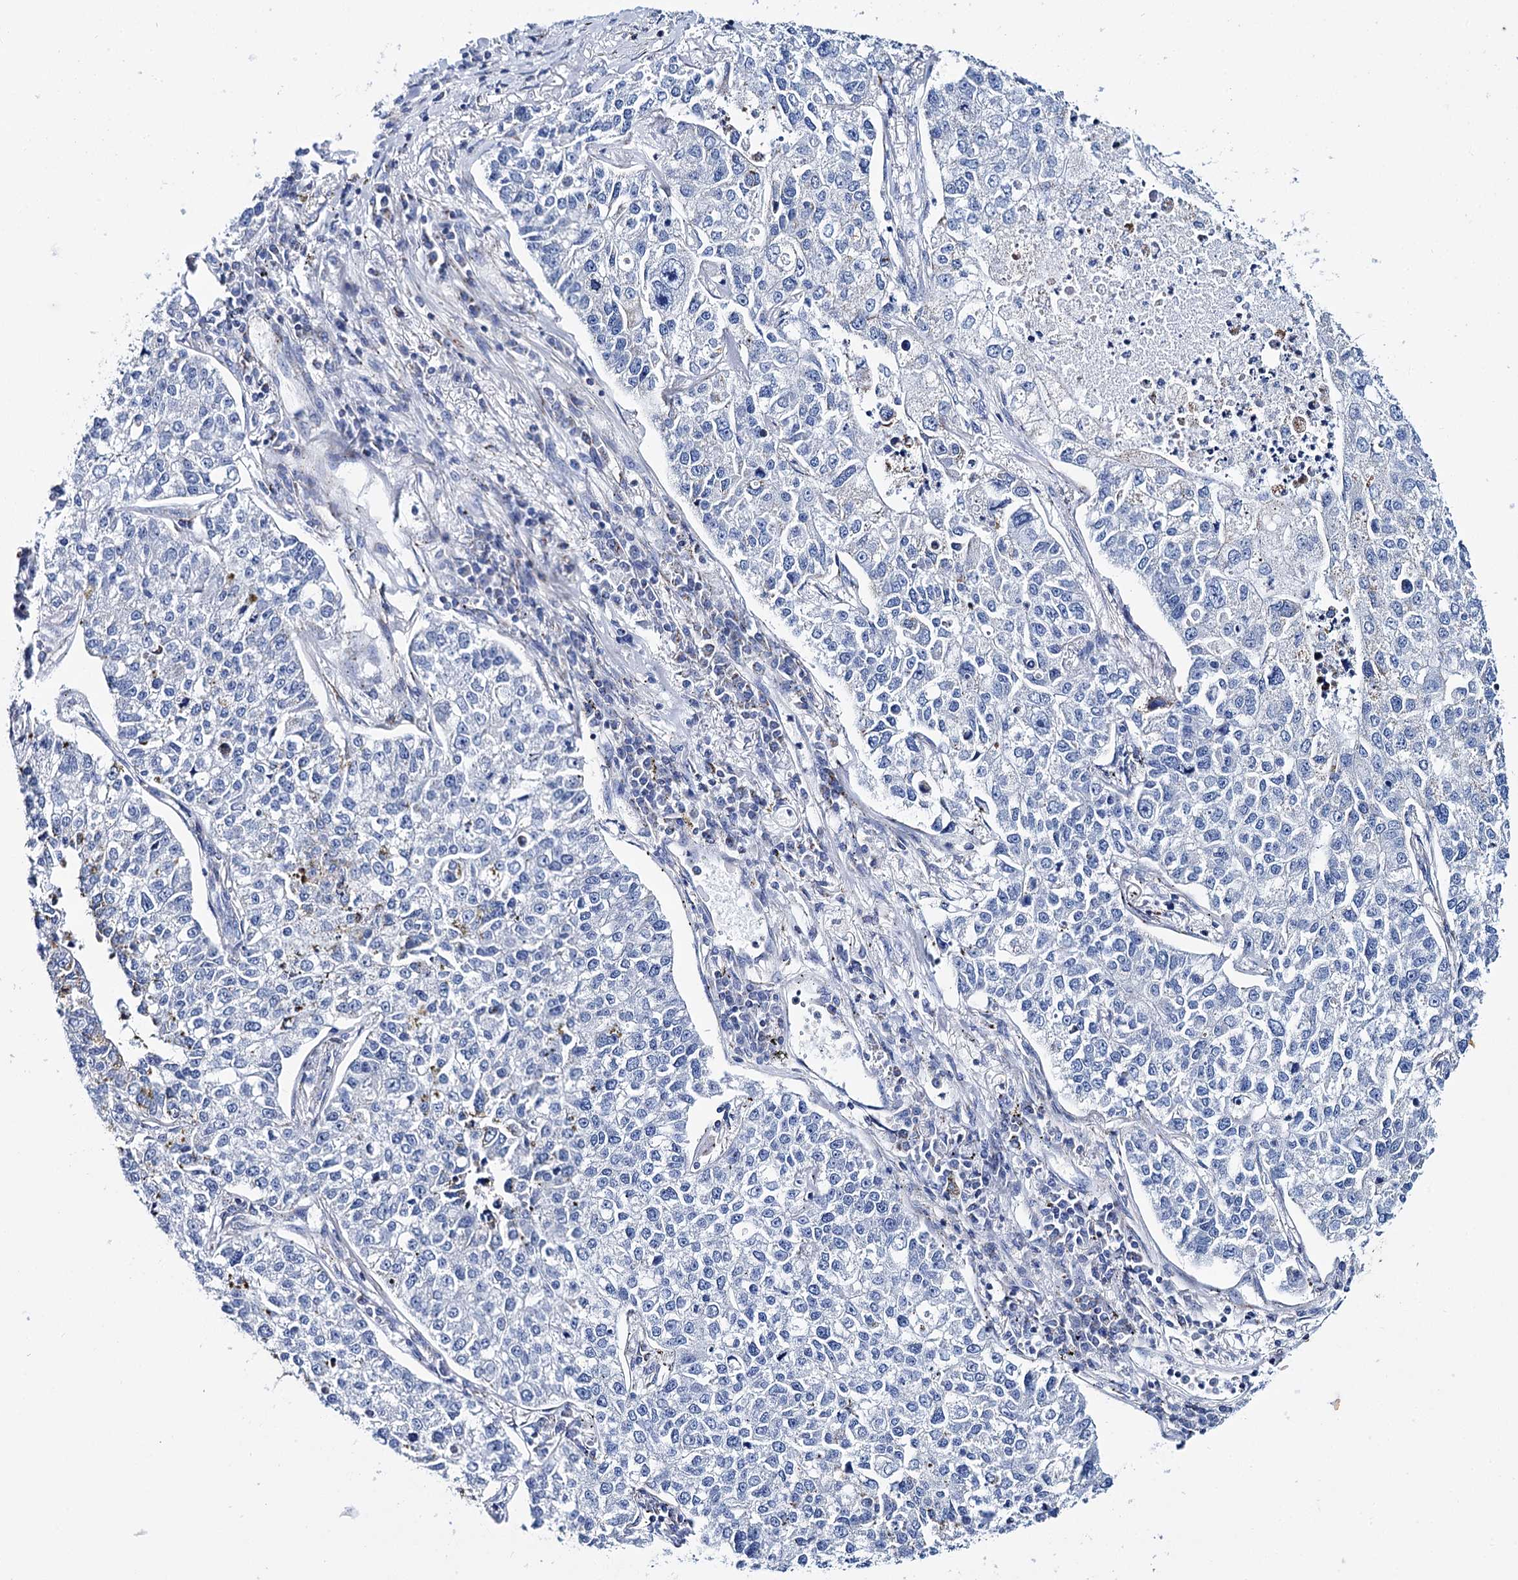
{"staining": {"intensity": "negative", "quantity": "none", "location": "none"}, "tissue": "lung cancer", "cell_type": "Tumor cells", "image_type": "cancer", "snomed": [{"axis": "morphology", "description": "Adenocarcinoma, NOS"}, {"axis": "topography", "description": "Lung"}], "caption": "Immunohistochemistry histopathology image of neoplastic tissue: human lung adenocarcinoma stained with DAB reveals no significant protein positivity in tumor cells. (DAB IHC, high magnification).", "gene": "UBASH3B", "patient": {"sex": "male", "age": 49}}